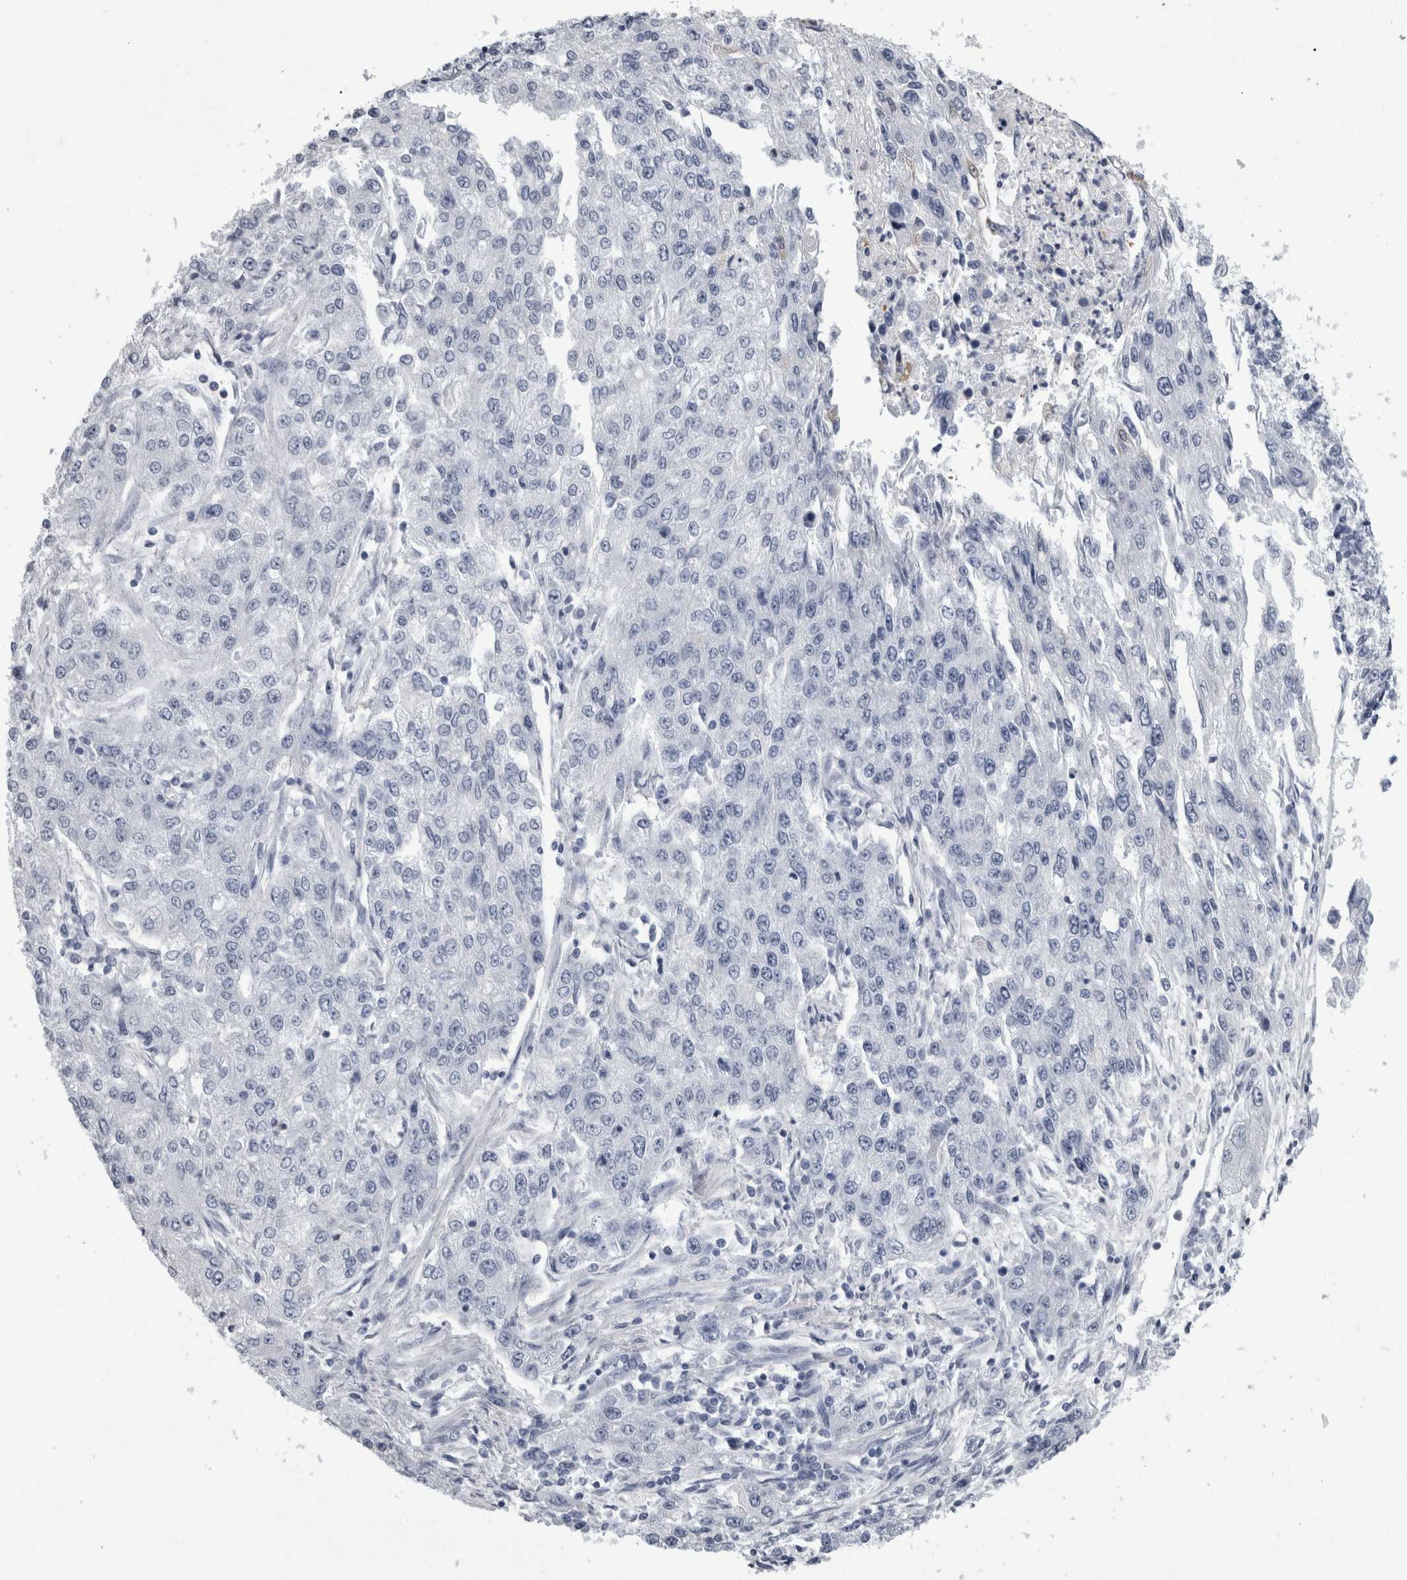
{"staining": {"intensity": "negative", "quantity": "none", "location": "none"}, "tissue": "endometrial cancer", "cell_type": "Tumor cells", "image_type": "cancer", "snomed": [{"axis": "morphology", "description": "Adenocarcinoma, NOS"}, {"axis": "topography", "description": "Endometrium"}], "caption": "This image is of adenocarcinoma (endometrial) stained with immunohistochemistry to label a protein in brown with the nuclei are counter-stained blue. There is no expression in tumor cells.", "gene": "ALDH8A1", "patient": {"sex": "female", "age": 49}}